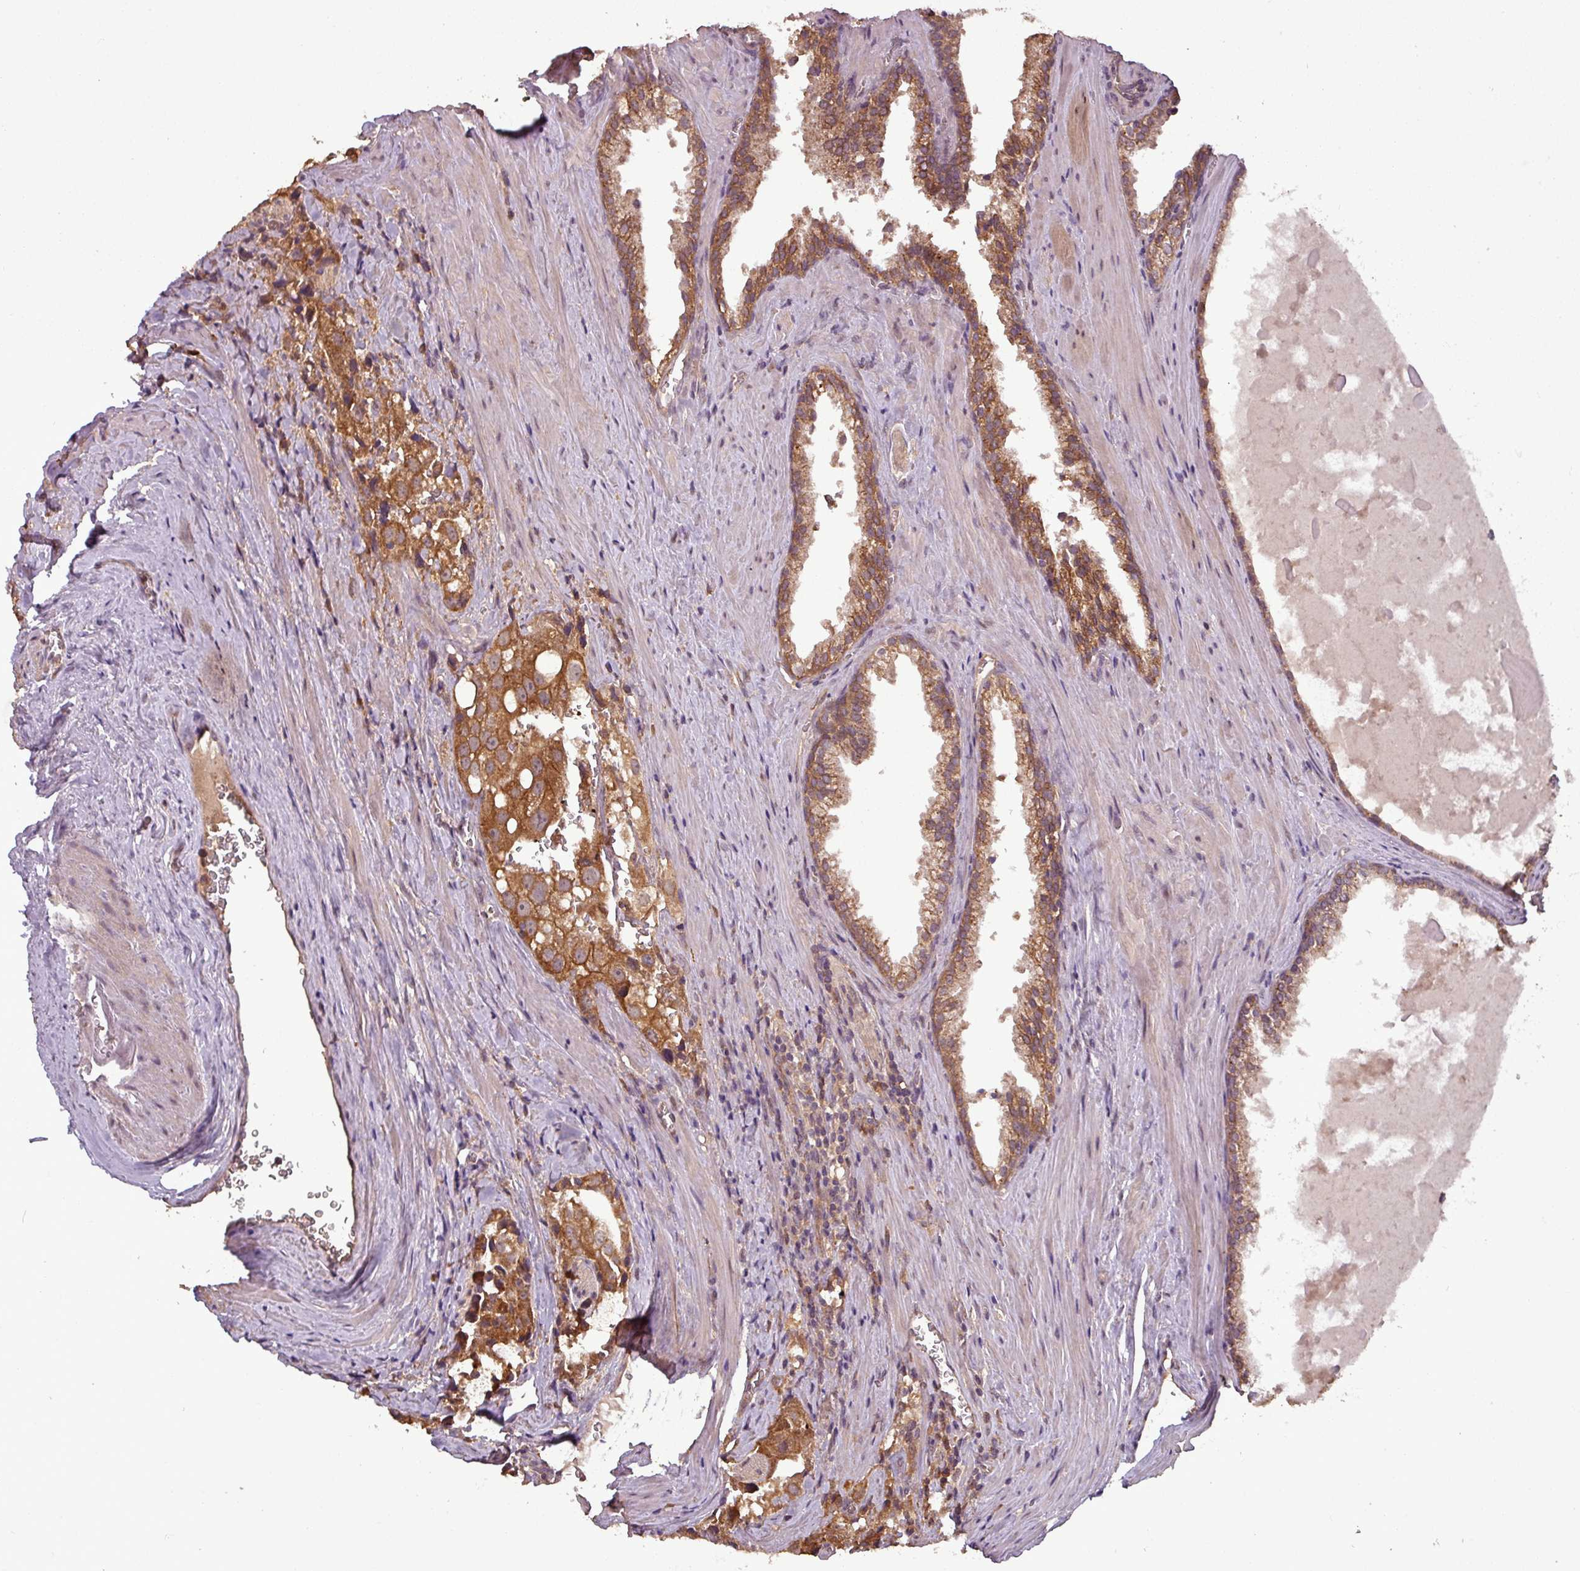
{"staining": {"intensity": "moderate", "quantity": ">75%", "location": "cytoplasmic/membranous"}, "tissue": "prostate cancer", "cell_type": "Tumor cells", "image_type": "cancer", "snomed": [{"axis": "morphology", "description": "Adenocarcinoma, High grade"}, {"axis": "topography", "description": "Prostate"}], "caption": "High-magnification brightfield microscopy of prostate high-grade adenocarcinoma stained with DAB (brown) and counterstained with hematoxylin (blue). tumor cells exhibit moderate cytoplasmic/membranous staining is present in approximately>75% of cells.", "gene": "NT5C3A", "patient": {"sex": "male", "age": 68}}